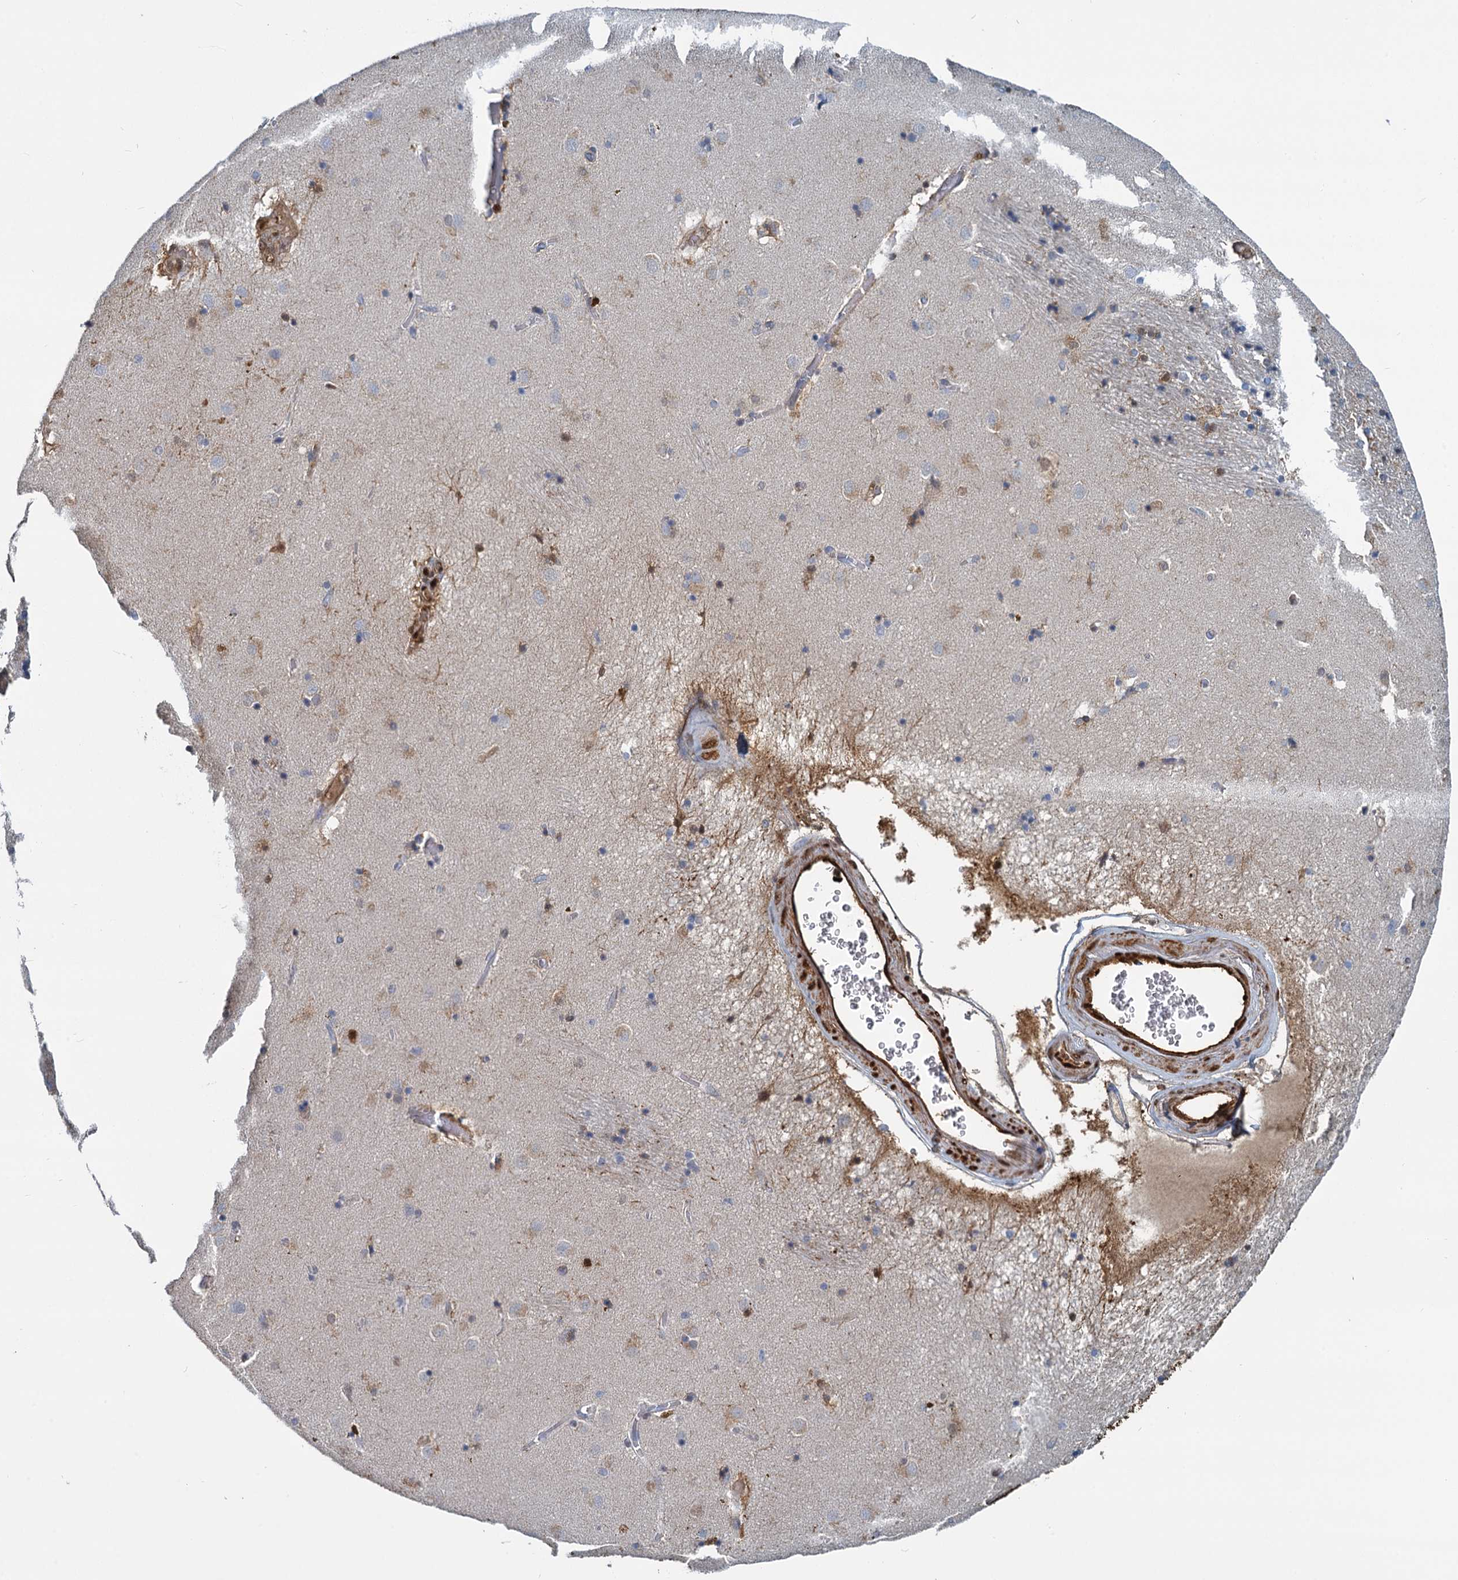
{"staining": {"intensity": "weak", "quantity": "<25%", "location": "cytoplasmic/membranous"}, "tissue": "caudate", "cell_type": "Glial cells", "image_type": "normal", "snomed": [{"axis": "morphology", "description": "Normal tissue, NOS"}, {"axis": "topography", "description": "Lateral ventricle wall"}], "caption": "Immunohistochemistry (IHC) histopathology image of normal caudate stained for a protein (brown), which displays no staining in glial cells.", "gene": "S100A6", "patient": {"sex": "male", "age": 70}}